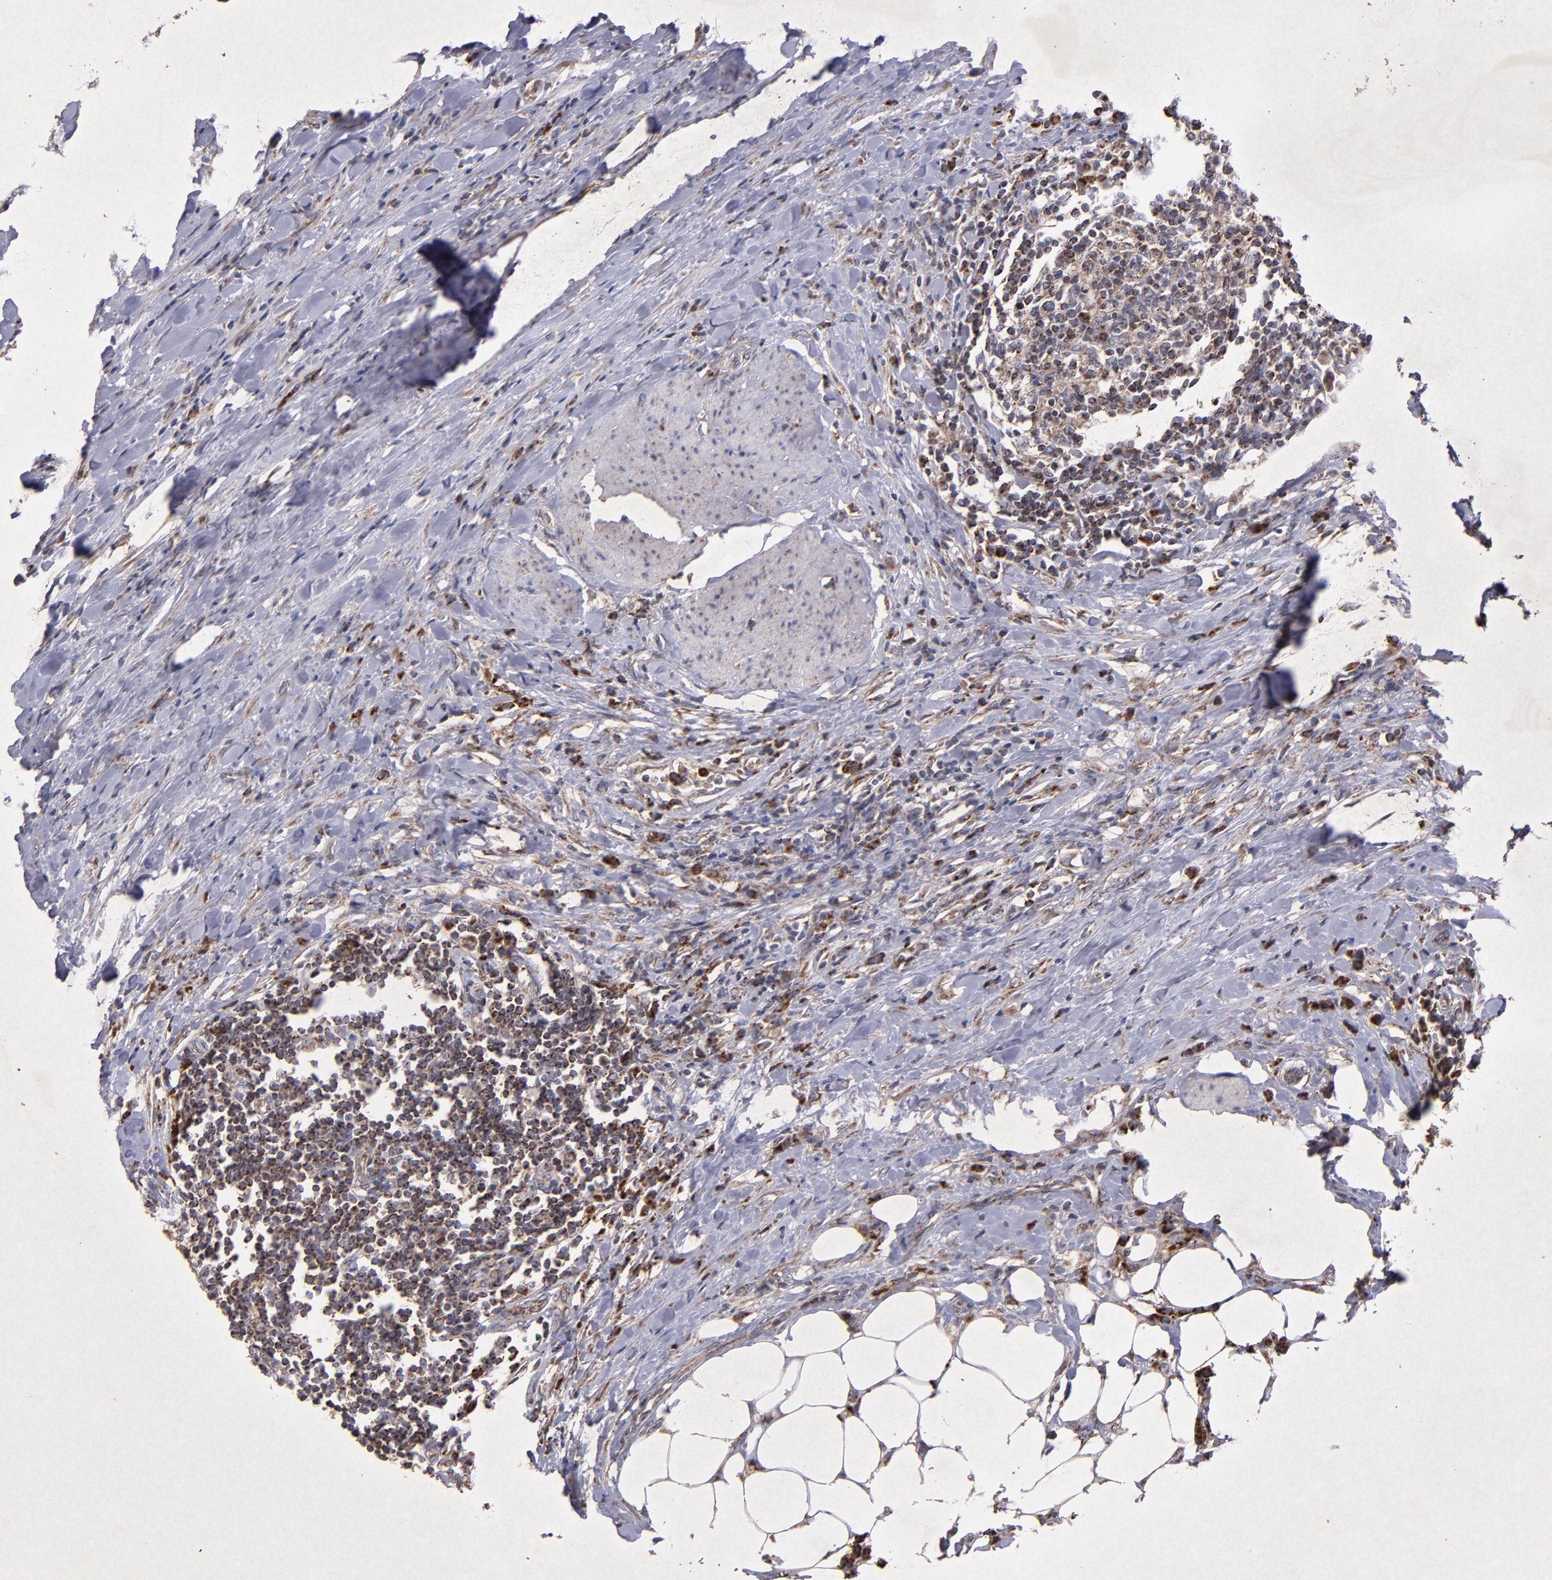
{"staining": {"intensity": "moderate", "quantity": ">75%", "location": "cytoplasmic/membranous"}, "tissue": "urothelial cancer", "cell_type": "Tumor cells", "image_type": "cancer", "snomed": [{"axis": "morphology", "description": "Urothelial carcinoma, High grade"}, {"axis": "topography", "description": "Urinary bladder"}], "caption": "Protein staining demonstrates moderate cytoplasmic/membranous staining in about >75% of tumor cells in urothelial cancer.", "gene": "TIMM9", "patient": {"sex": "male", "age": 61}}